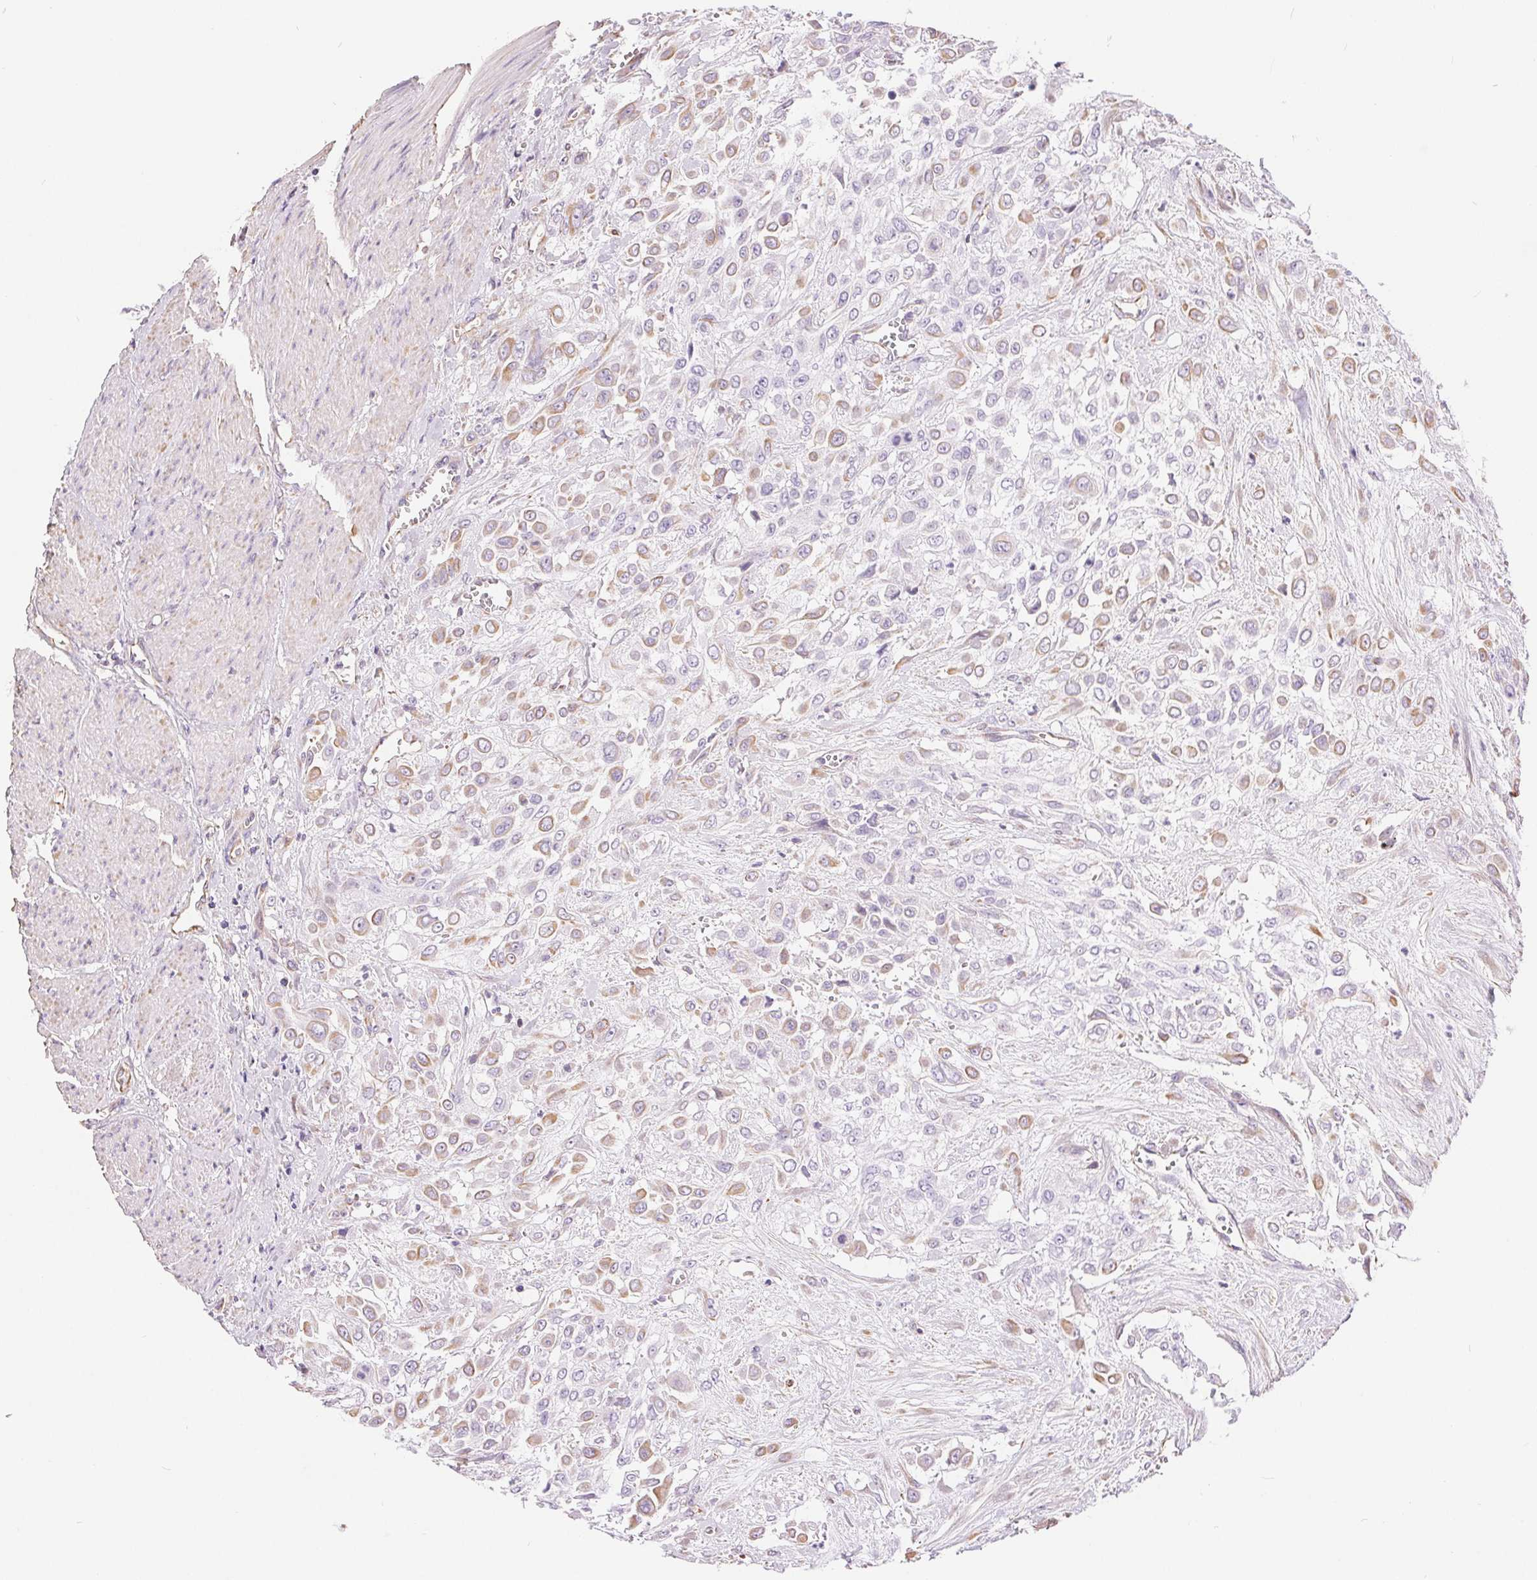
{"staining": {"intensity": "weak", "quantity": "25%-75%", "location": "cytoplasmic/membranous"}, "tissue": "urothelial cancer", "cell_type": "Tumor cells", "image_type": "cancer", "snomed": [{"axis": "morphology", "description": "Urothelial carcinoma, High grade"}, {"axis": "topography", "description": "Urinary bladder"}], "caption": "Urothelial cancer was stained to show a protein in brown. There is low levels of weak cytoplasmic/membranous staining in approximately 25%-75% of tumor cells. (Brightfield microscopy of DAB IHC at high magnification).", "gene": "GFAP", "patient": {"sex": "male", "age": 57}}